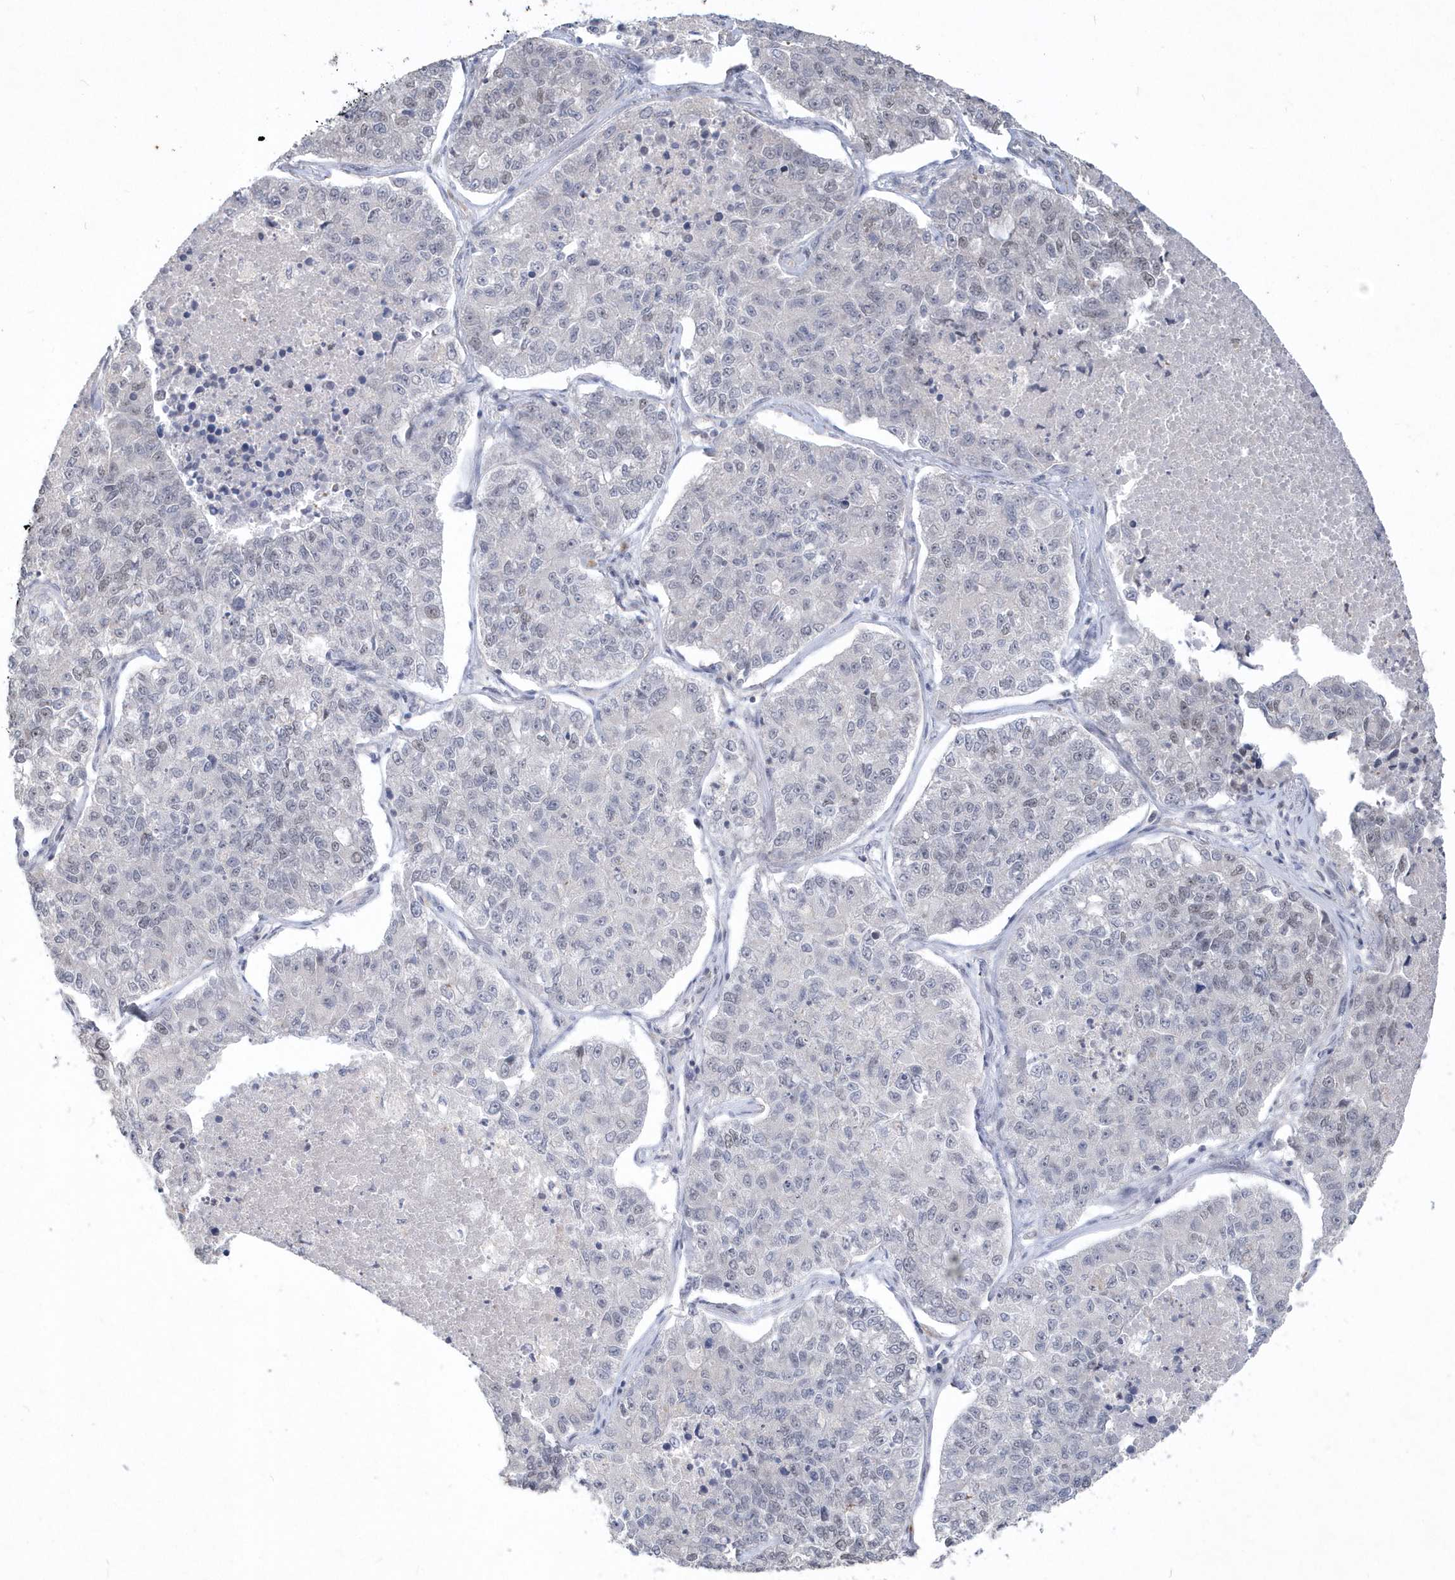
{"staining": {"intensity": "negative", "quantity": "none", "location": "none"}, "tissue": "lung cancer", "cell_type": "Tumor cells", "image_type": "cancer", "snomed": [{"axis": "morphology", "description": "Adenocarcinoma, NOS"}, {"axis": "topography", "description": "Lung"}], "caption": "This histopathology image is of lung cancer (adenocarcinoma) stained with immunohistochemistry (IHC) to label a protein in brown with the nuclei are counter-stained blue. There is no positivity in tumor cells.", "gene": "TSPEAR", "patient": {"sex": "male", "age": 49}}